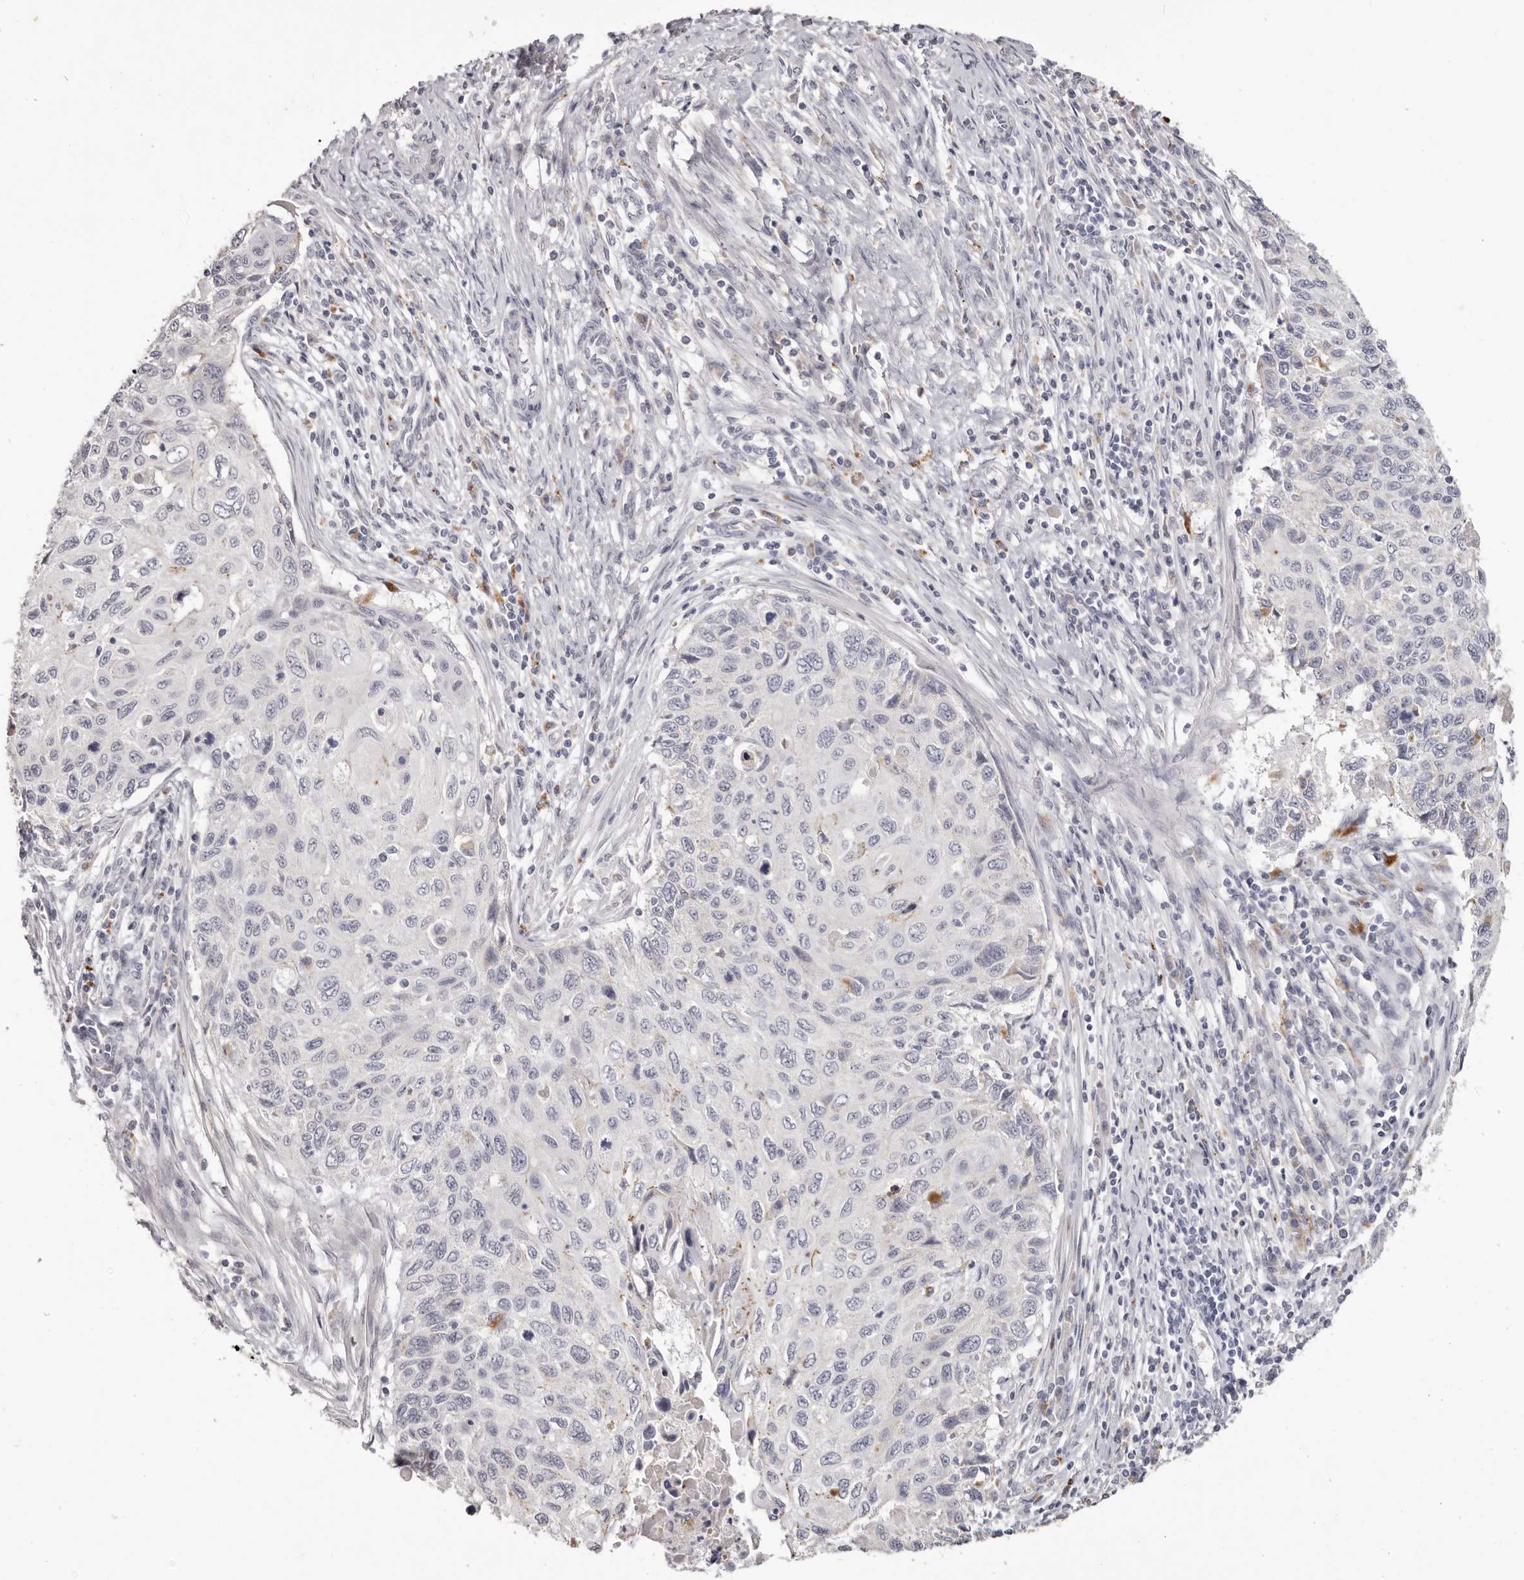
{"staining": {"intensity": "negative", "quantity": "none", "location": "none"}, "tissue": "cervical cancer", "cell_type": "Tumor cells", "image_type": "cancer", "snomed": [{"axis": "morphology", "description": "Squamous cell carcinoma, NOS"}, {"axis": "topography", "description": "Cervix"}], "caption": "Histopathology image shows no protein positivity in tumor cells of cervical cancer (squamous cell carcinoma) tissue.", "gene": "PCDHB6", "patient": {"sex": "female", "age": 70}}